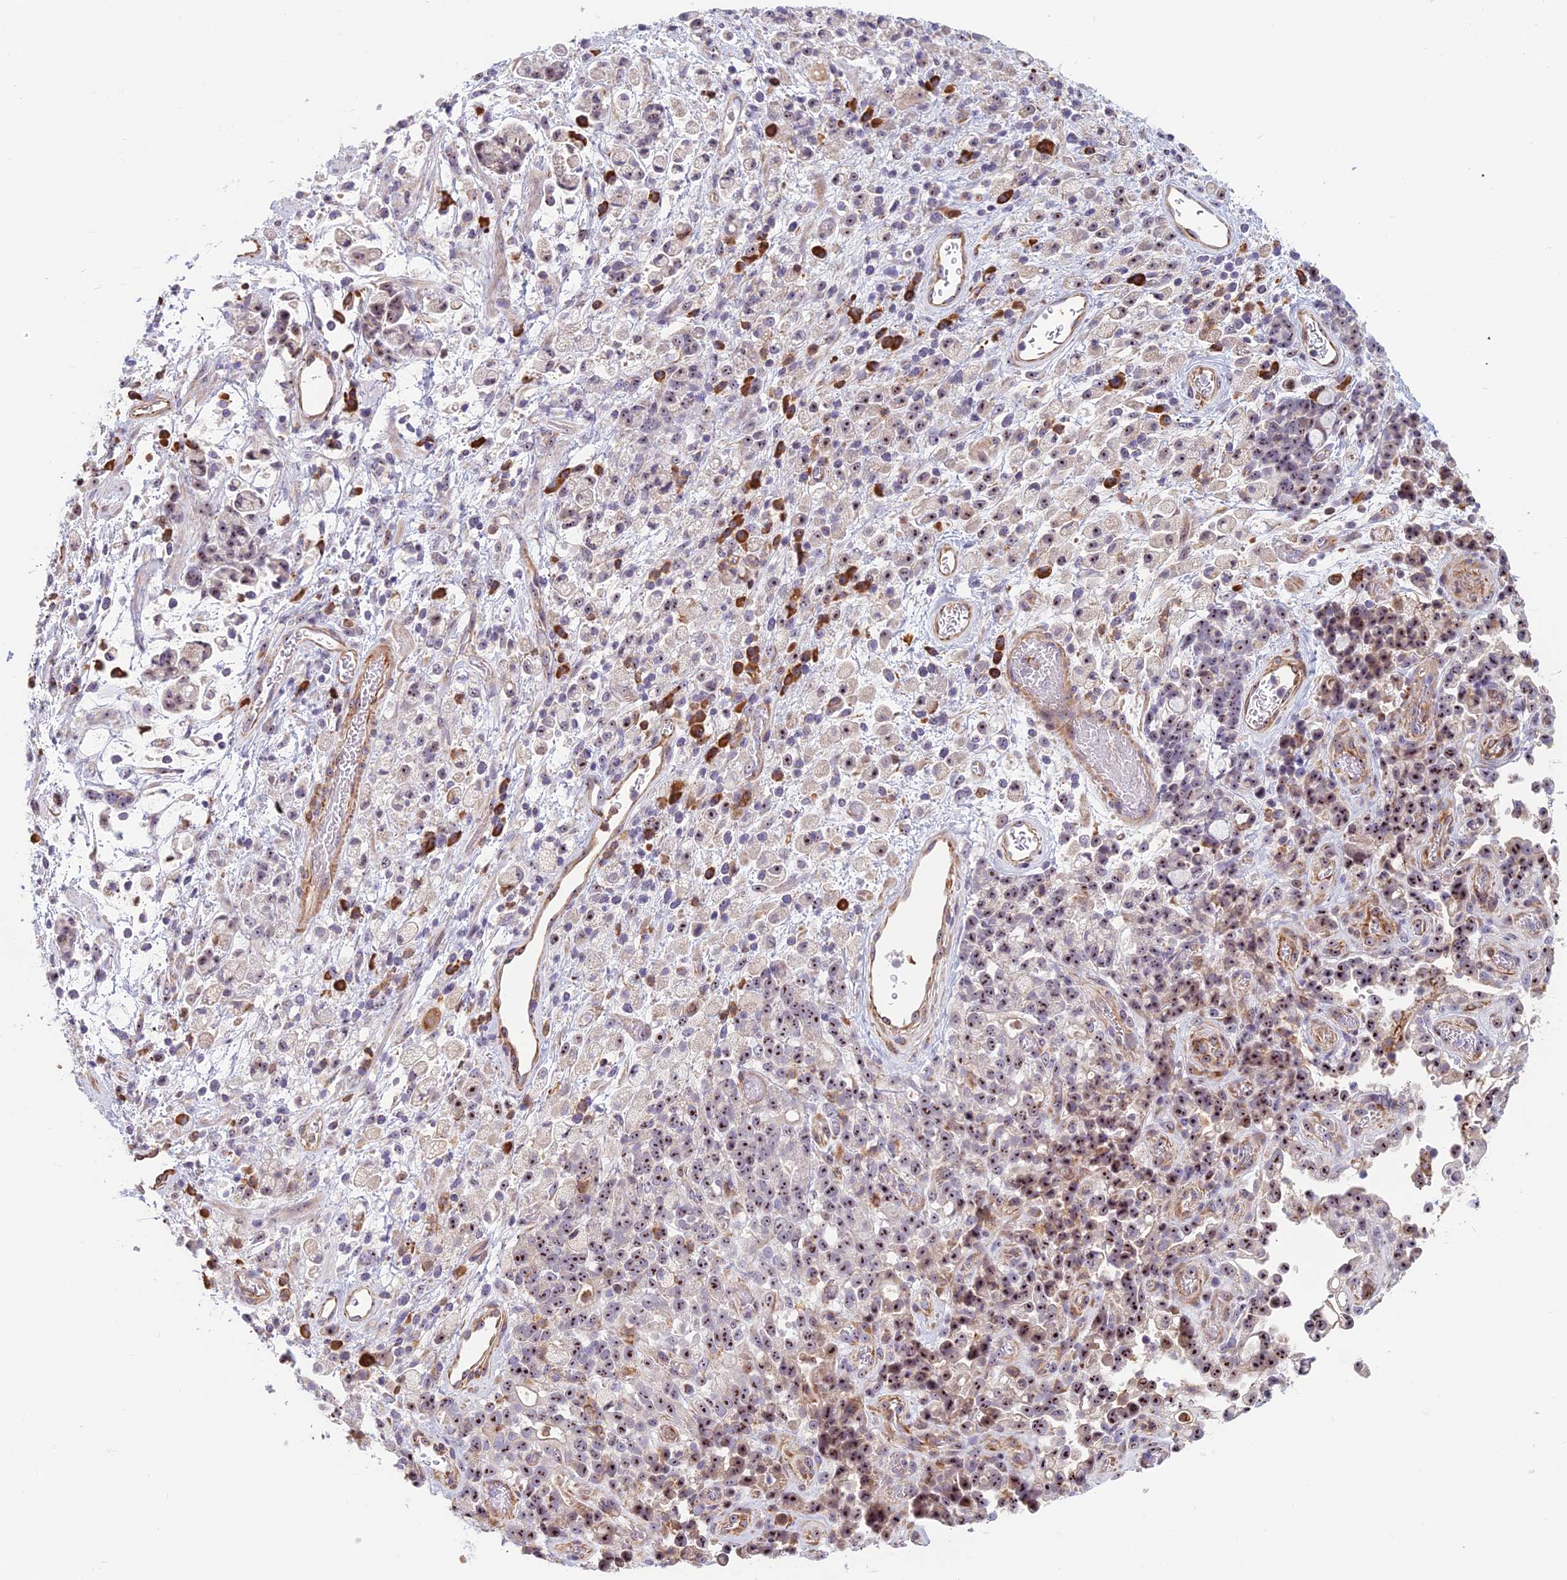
{"staining": {"intensity": "moderate", "quantity": ">75%", "location": "nuclear"}, "tissue": "stomach cancer", "cell_type": "Tumor cells", "image_type": "cancer", "snomed": [{"axis": "morphology", "description": "Adenocarcinoma, NOS"}, {"axis": "topography", "description": "Stomach"}], "caption": "Human adenocarcinoma (stomach) stained for a protein (brown) demonstrates moderate nuclear positive expression in about >75% of tumor cells.", "gene": "NOC2L", "patient": {"sex": "female", "age": 60}}